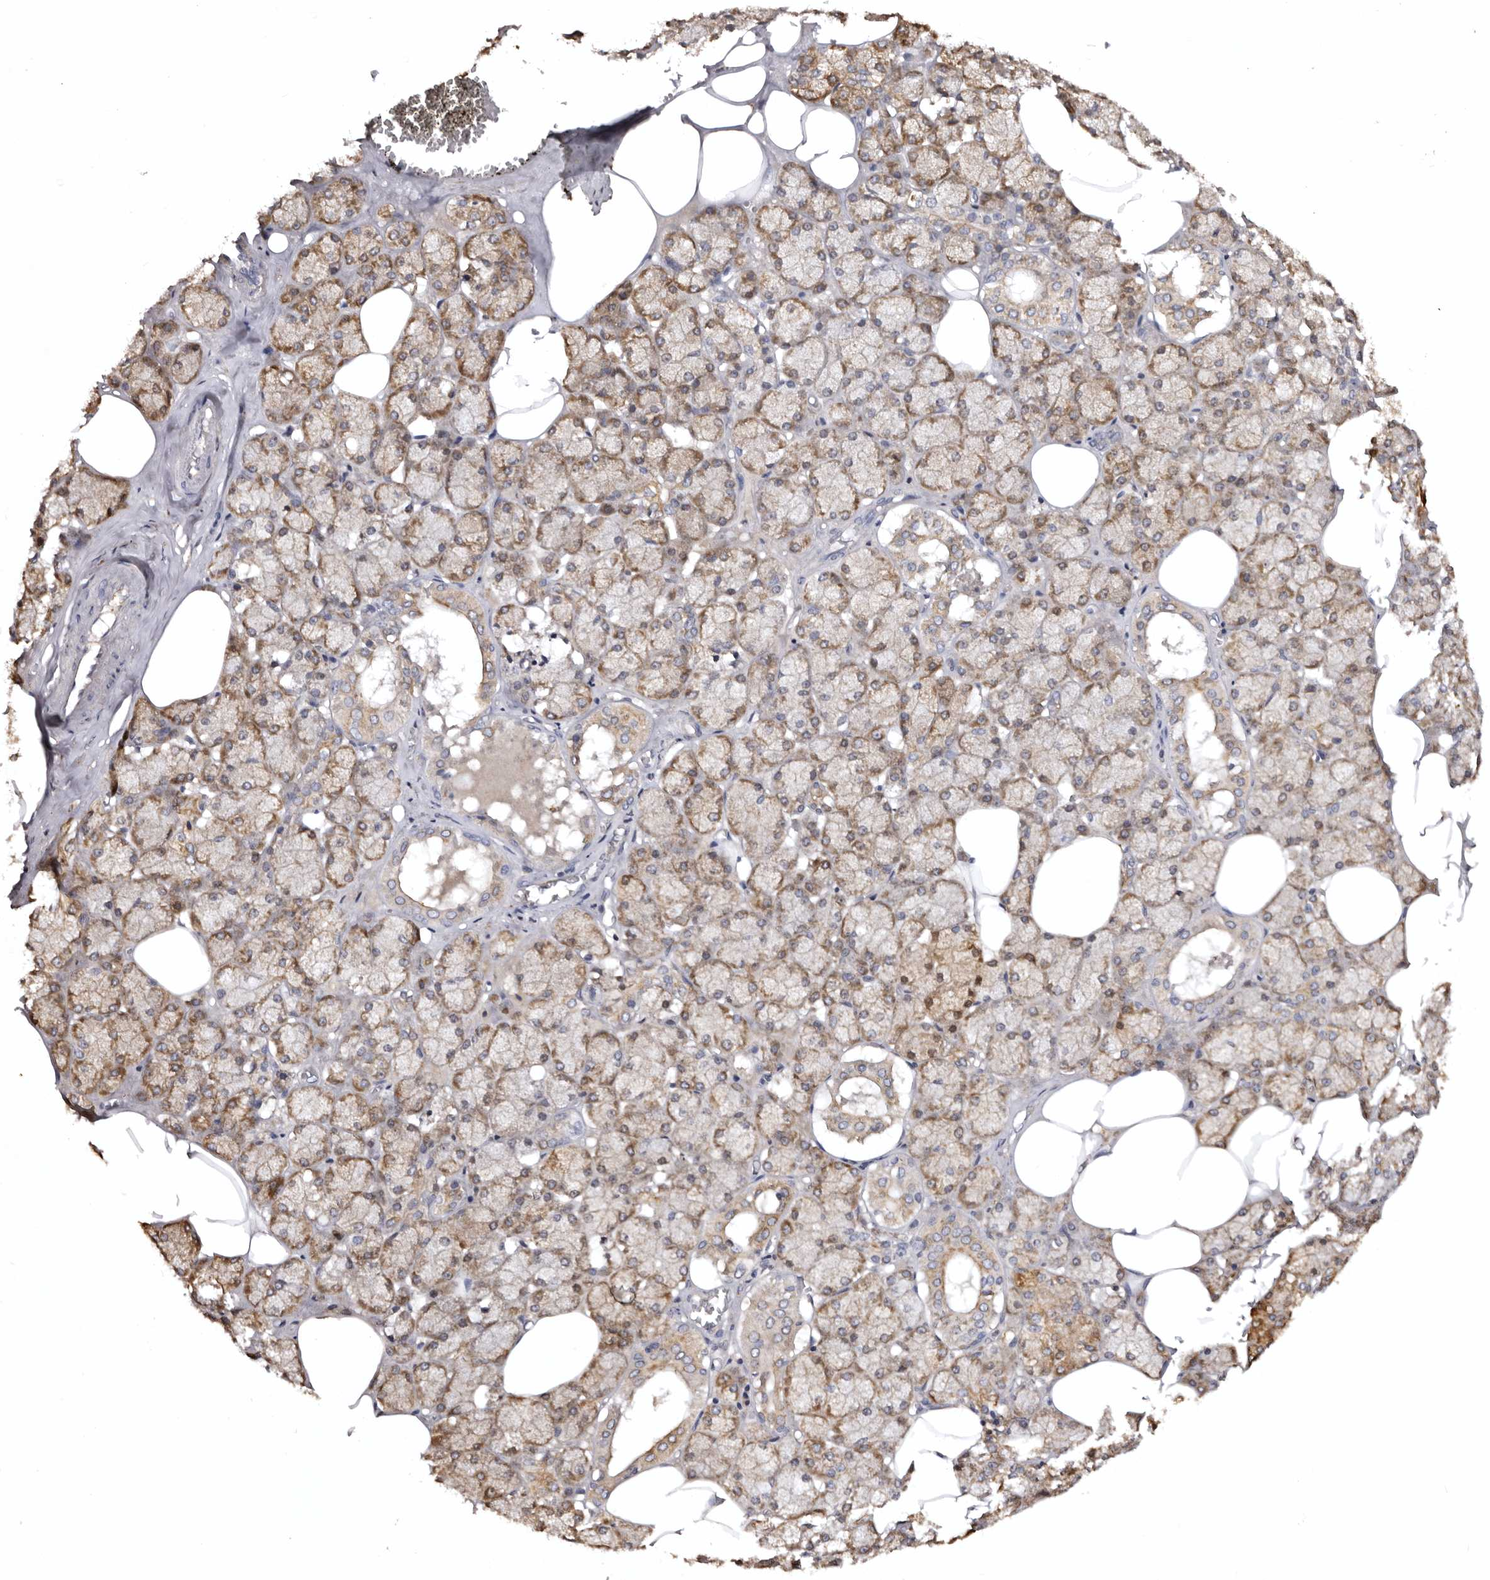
{"staining": {"intensity": "moderate", "quantity": "25%-75%", "location": "cytoplasmic/membranous"}, "tissue": "salivary gland", "cell_type": "Glandular cells", "image_type": "normal", "snomed": [{"axis": "morphology", "description": "Normal tissue, NOS"}, {"axis": "topography", "description": "Salivary gland"}], "caption": "Glandular cells reveal medium levels of moderate cytoplasmic/membranous staining in about 25%-75% of cells in benign human salivary gland. The staining was performed using DAB (3,3'-diaminobenzidine), with brown indicating positive protein expression. Nuclei are stained blue with hematoxylin.", "gene": "INKA2", "patient": {"sex": "male", "age": 62}}